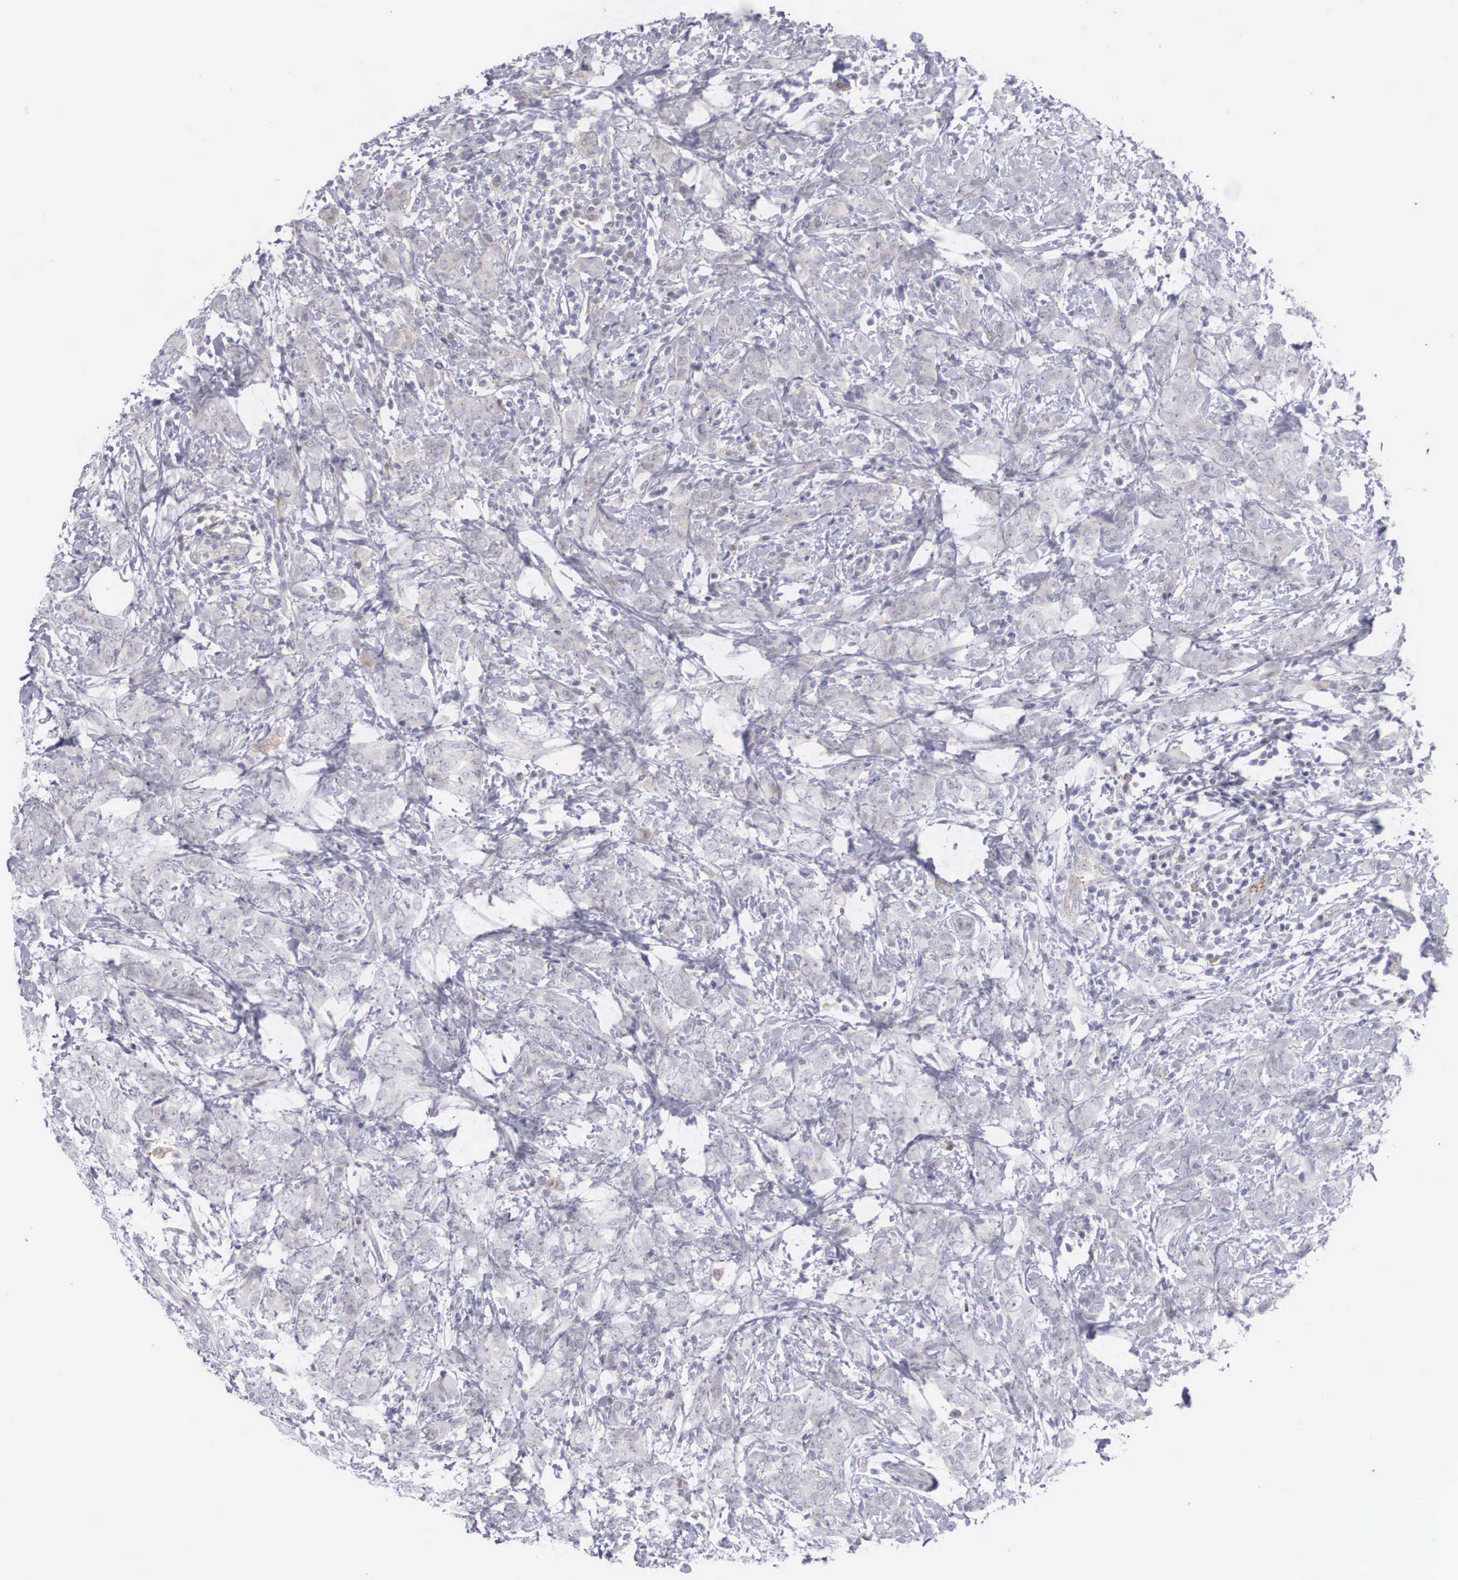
{"staining": {"intensity": "weak", "quantity": "<25%", "location": "cytoplasmic/membranous"}, "tissue": "breast cancer", "cell_type": "Tumor cells", "image_type": "cancer", "snomed": [{"axis": "morphology", "description": "Duct carcinoma"}, {"axis": "topography", "description": "Breast"}], "caption": "Protein analysis of breast cancer displays no significant positivity in tumor cells. Nuclei are stained in blue.", "gene": "RBPJ", "patient": {"sex": "female", "age": 53}}